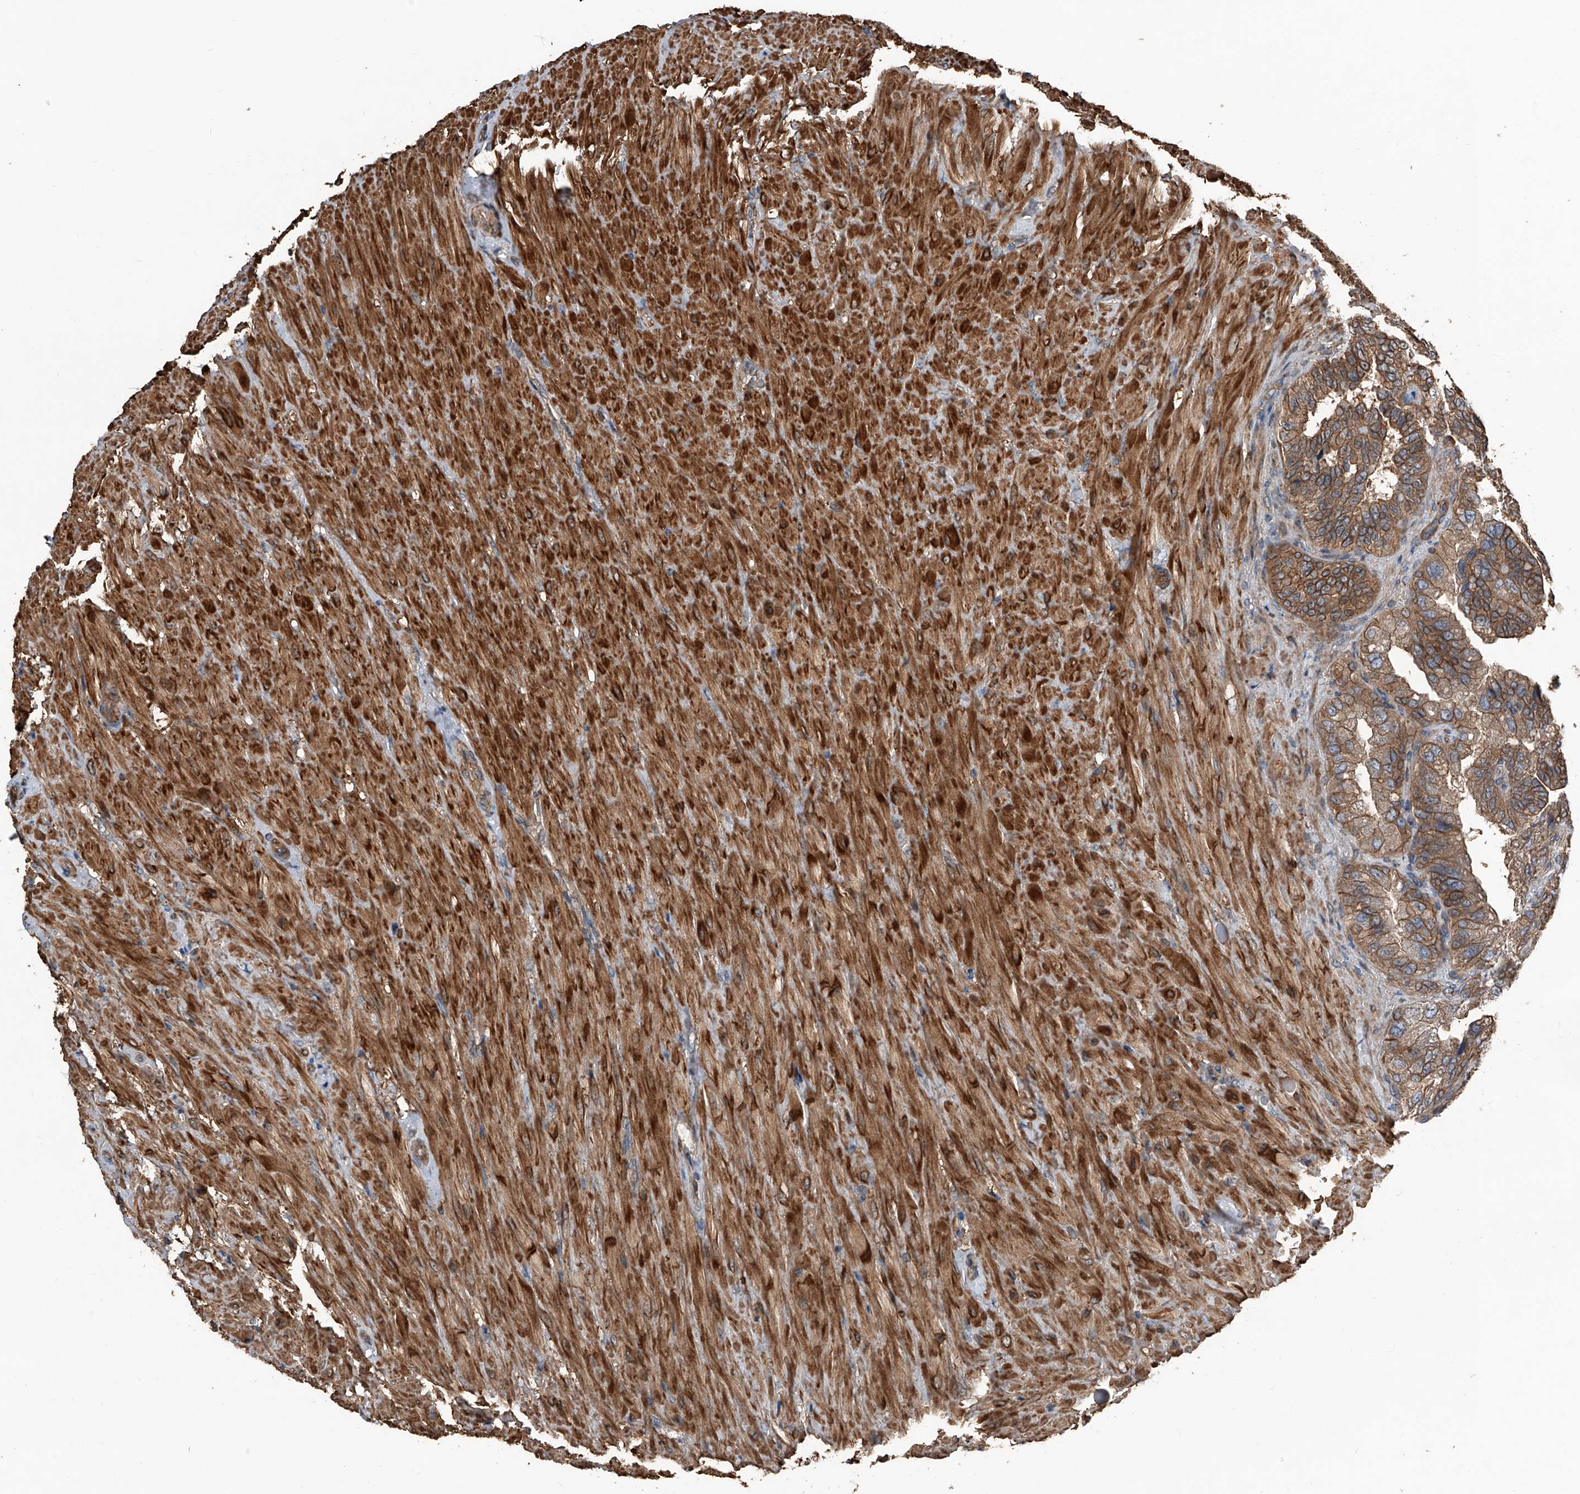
{"staining": {"intensity": "moderate", "quantity": ">75%", "location": "cytoplasmic/membranous"}, "tissue": "seminal vesicle", "cell_type": "Glandular cells", "image_type": "normal", "snomed": [{"axis": "morphology", "description": "Normal tissue, NOS"}, {"axis": "topography", "description": "Seminal veicle"}, {"axis": "topography", "description": "Peripheral nerve tissue"}], "caption": "Seminal vesicle stained for a protein shows moderate cytoplasmic/membranous positivity in glandular cells. Nuclei are stained in blue.", "gene": "KCNJ2", "patient": {"sex": "male", "age": 63}}